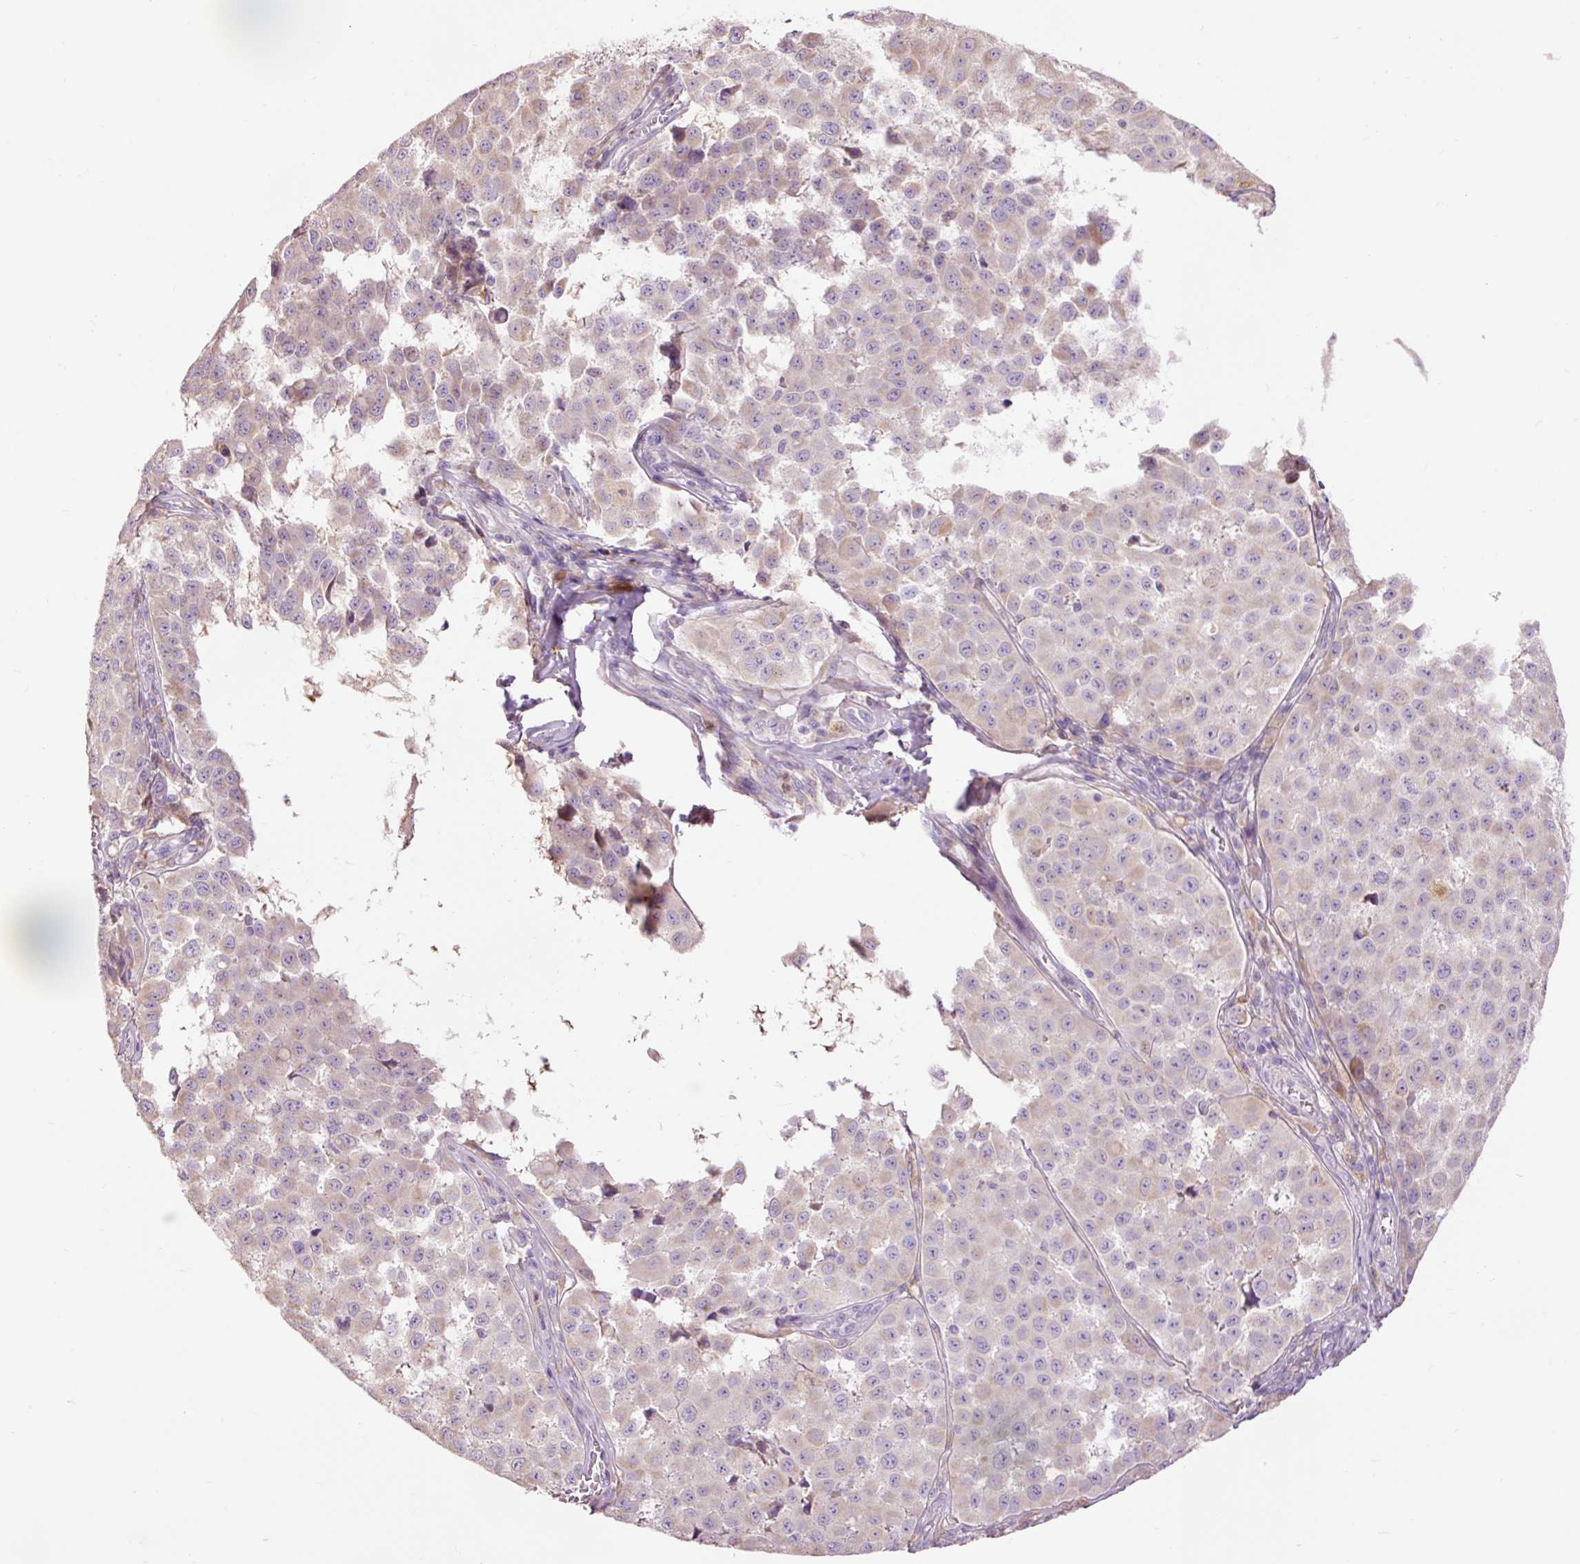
{"staining": {"intensity": "weak", "quantity": "25%-75%", "location": "cytoplasmic/membranous"}, "tissue": "melanoma", "cell_type": "Tumor cells", "image_type": "cancer", "snomed": [{"axis": "morphology", "description": "Malignant melanoma, NOS"}, {"axis": "topography", "description": "Skin"}], "caption": "This photomicrograph shows IHC staining of malignant melanoma, with low weak cytoplasmic/membranous staining in about 25%-75% of tumor cells.", "gene": "PRDX5", "patient": {"sex": "male", "age": 64}}